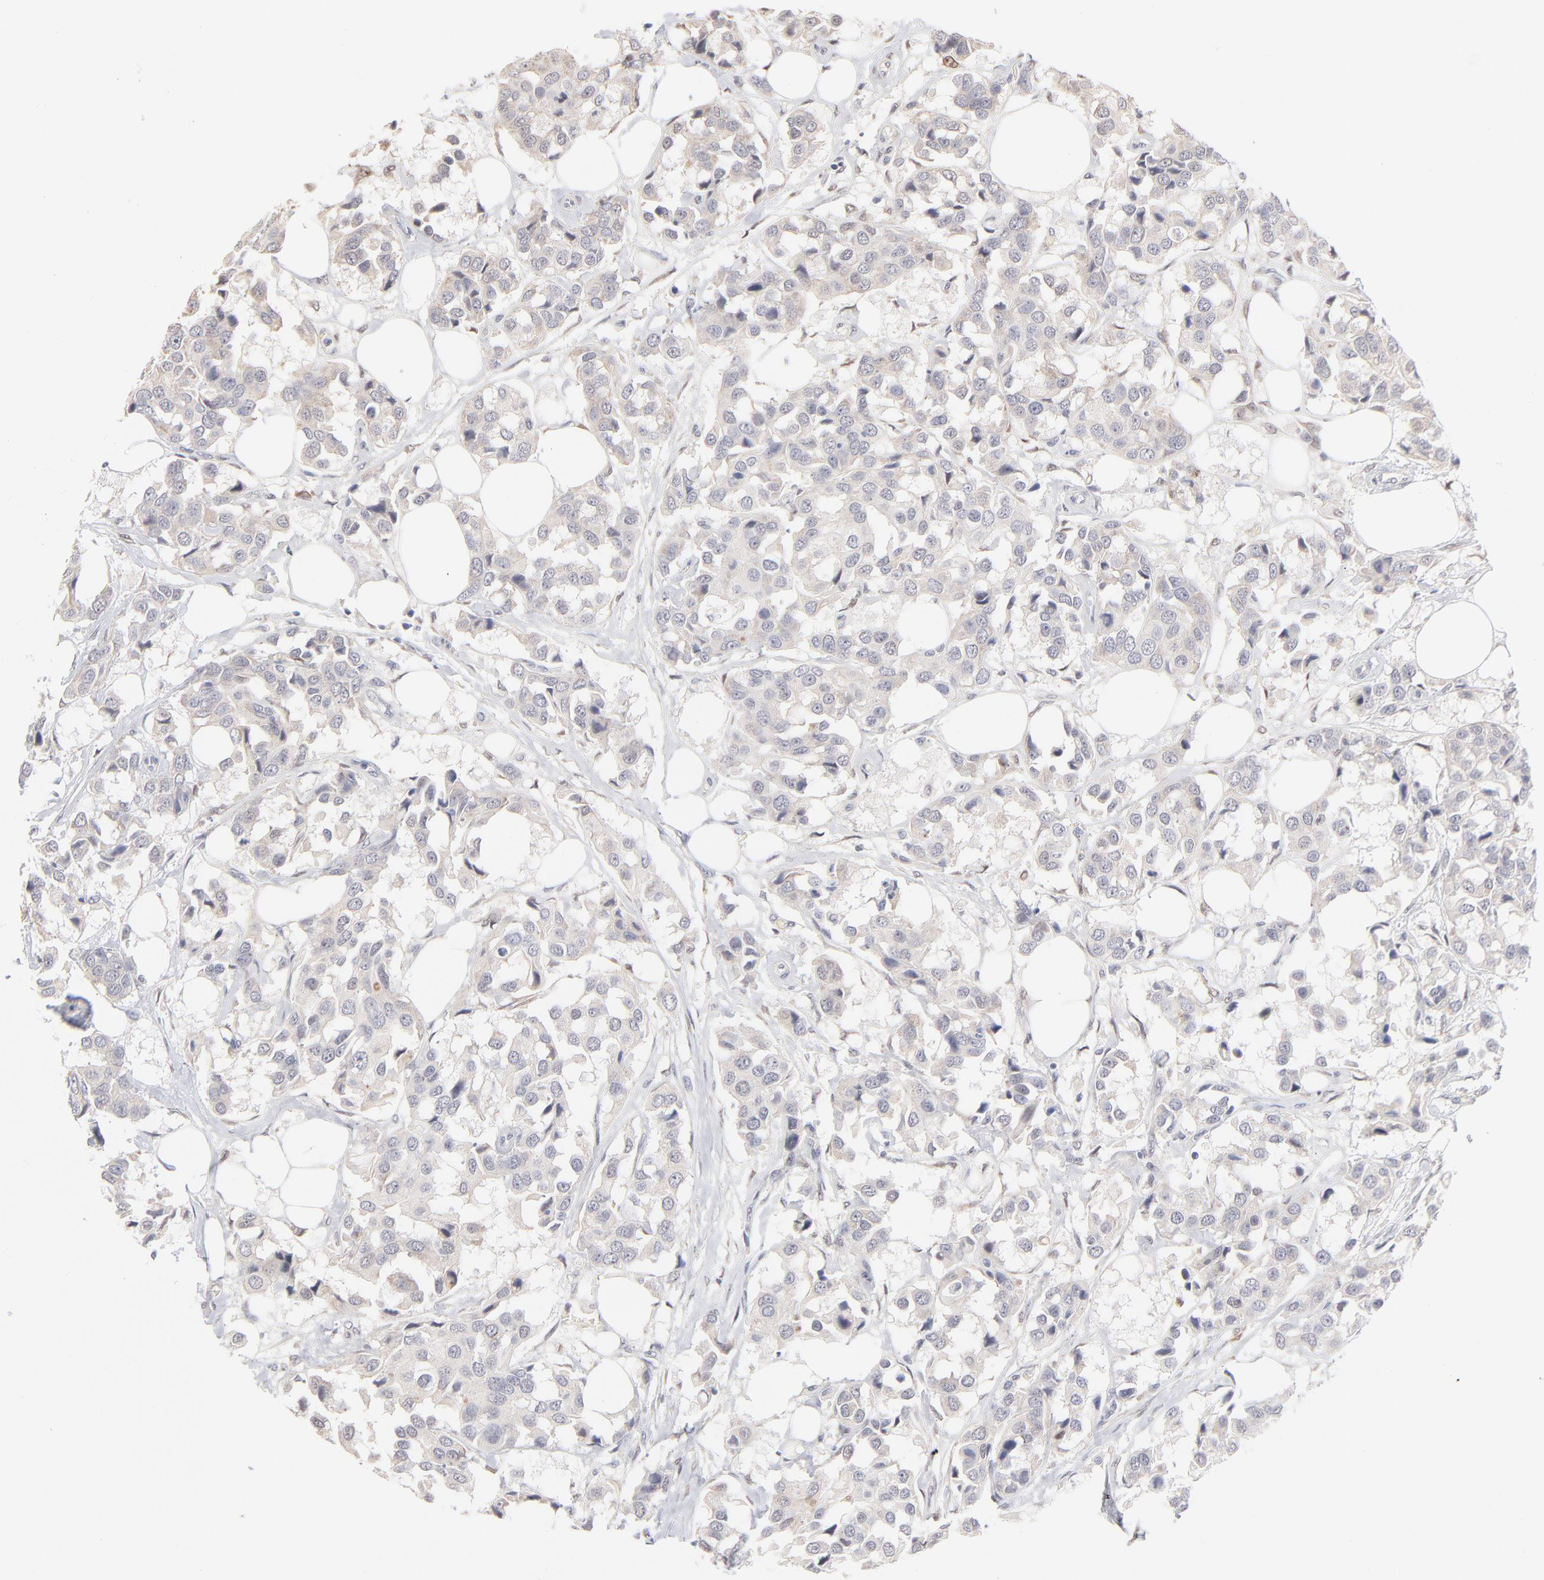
{"staining": {"intensity": "negative", "quantity": "none", "location": "none"}, "tissue": "breast cancer", "cell_type": "Tumor cells", "image_type": "cancer", "snomed": [{"axis": "morphology", "description": "Duct carcinoma"}, {"axis": "topography", "description": "Breast"}], "caption": "This is a image of immunohistochemistry (IHC) staining of breast invasive ductal carcinoma, which shows no positivity in tumor cells.", "gene": "RBM3", "patient": {"sex": "female", "age": 80}}